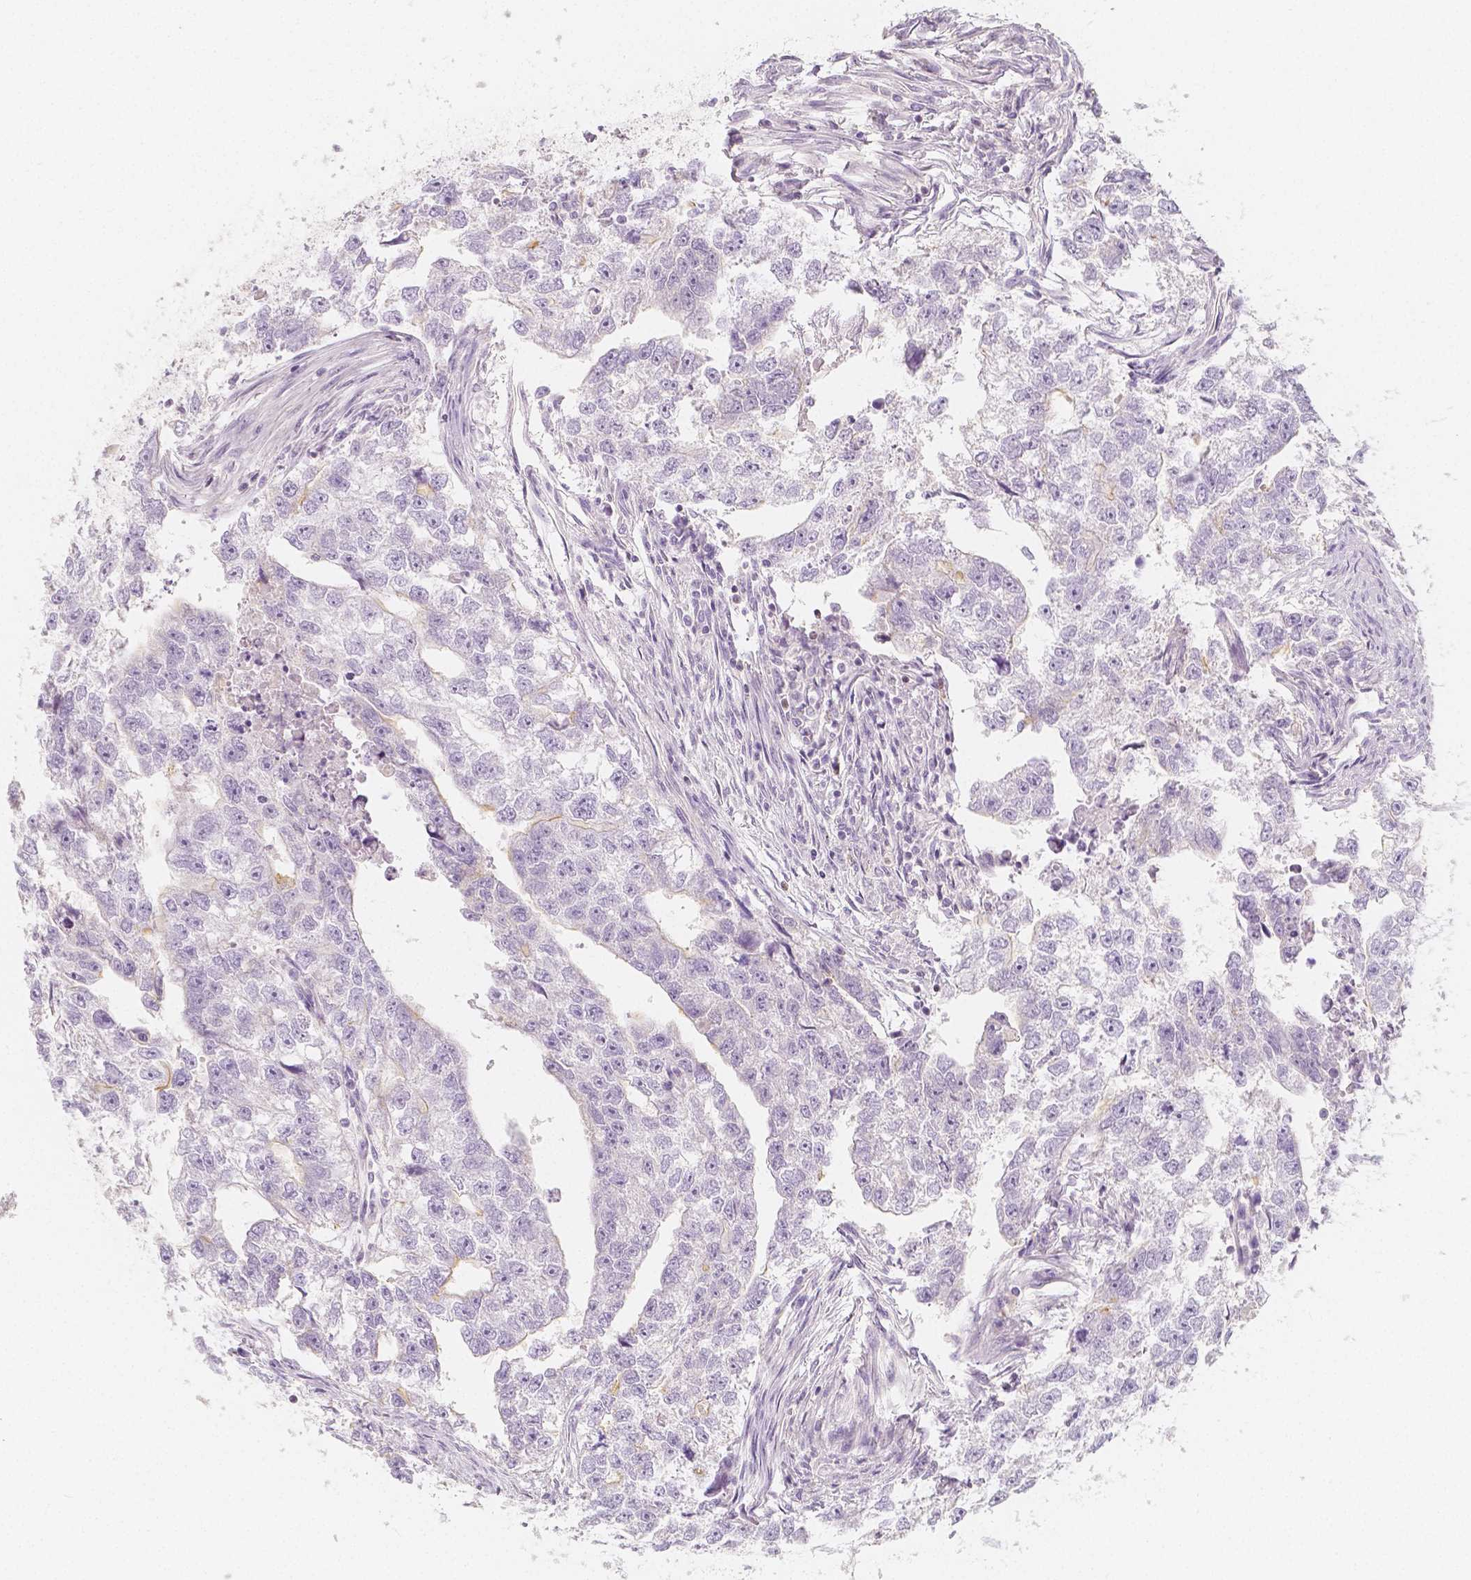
{"staining": {"intensity": "weak", "quantity": "<25%", "location": "cytoplasmic/membranous"}, "tissue": "testis cancer", "cell_type": "Tumor cells", "image_type": "cancer", "snomed": [{"axis": "morphology", "description": "Carcinoma, Embryonal, NOS"}, {"axis": "morphology", "description": "Teratoma, malignant, NOS"}, {"axis": "topography", "description": "Testis"}], "caption": "Immunohistochemical staining of human embryonal carcinoma (testis) shows no significant positivity in tumor cells. (DAB (3,3'-diaminobenzidine) IHC visualized using brightfield microscopy, high magnification).", "gene": "BATF", "patient": {"sex": "male", "age": 44}}